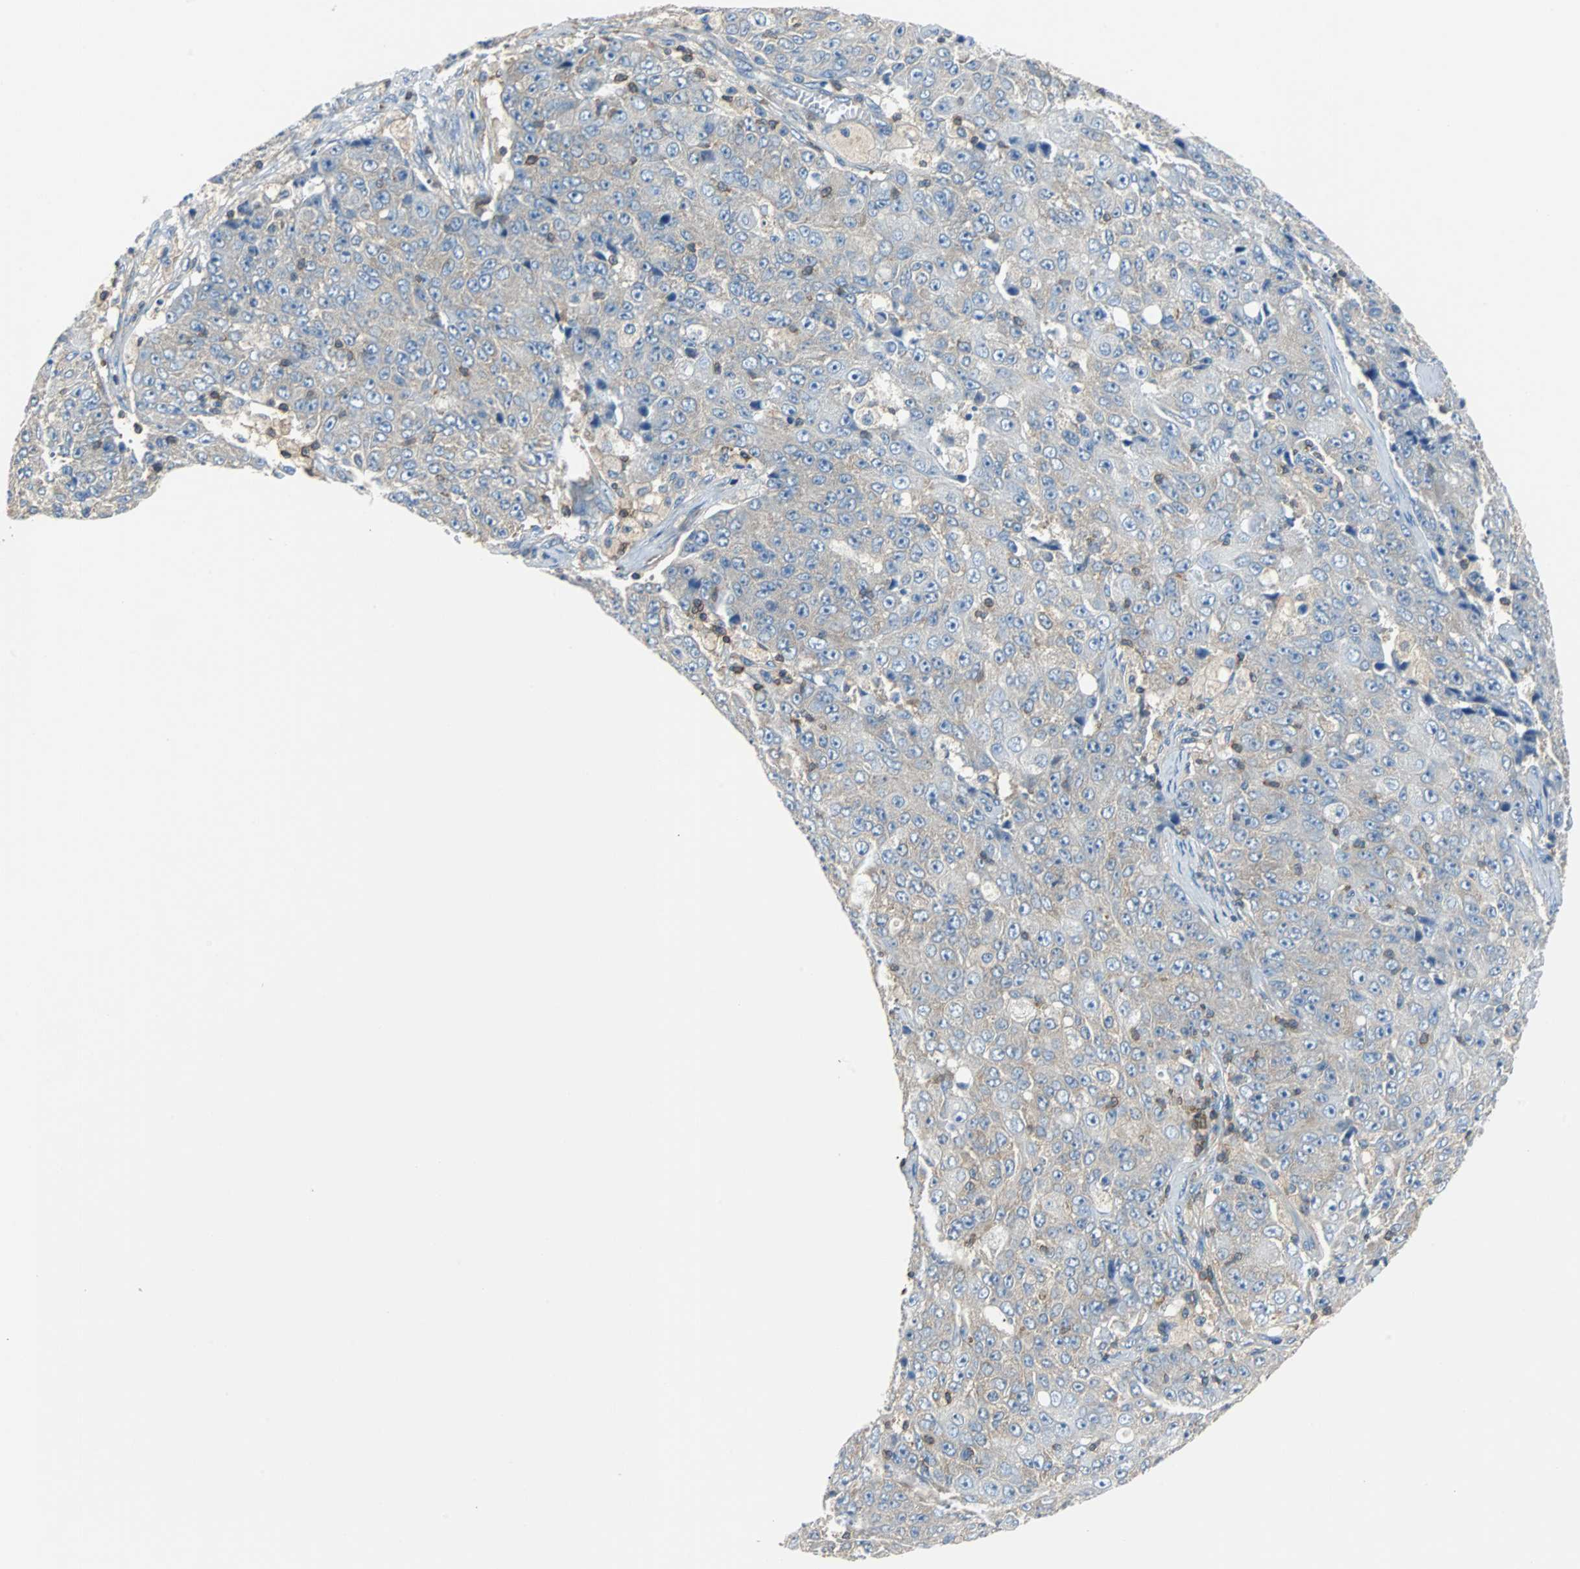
{"staining": {"intensity": "negative", "quantity": "none", "location": "none"}, "tissue": "ovarian cancer", "cell_type": "Tumor cells", "image_type": "cancer", "snomed": [{"axis": "morphology", "description": "Carcinoma, endometroid"}, {"axis": "topography", "description": "Ovary"}], "caption": "The image reveals no significant staining in tumor cells of ovarian cancer (endometroid carcinoma). (DAB immunohistochemistry, high magnification).", "gene": "TSC22D4", "patient": {"sex": "female", "age": 42}}